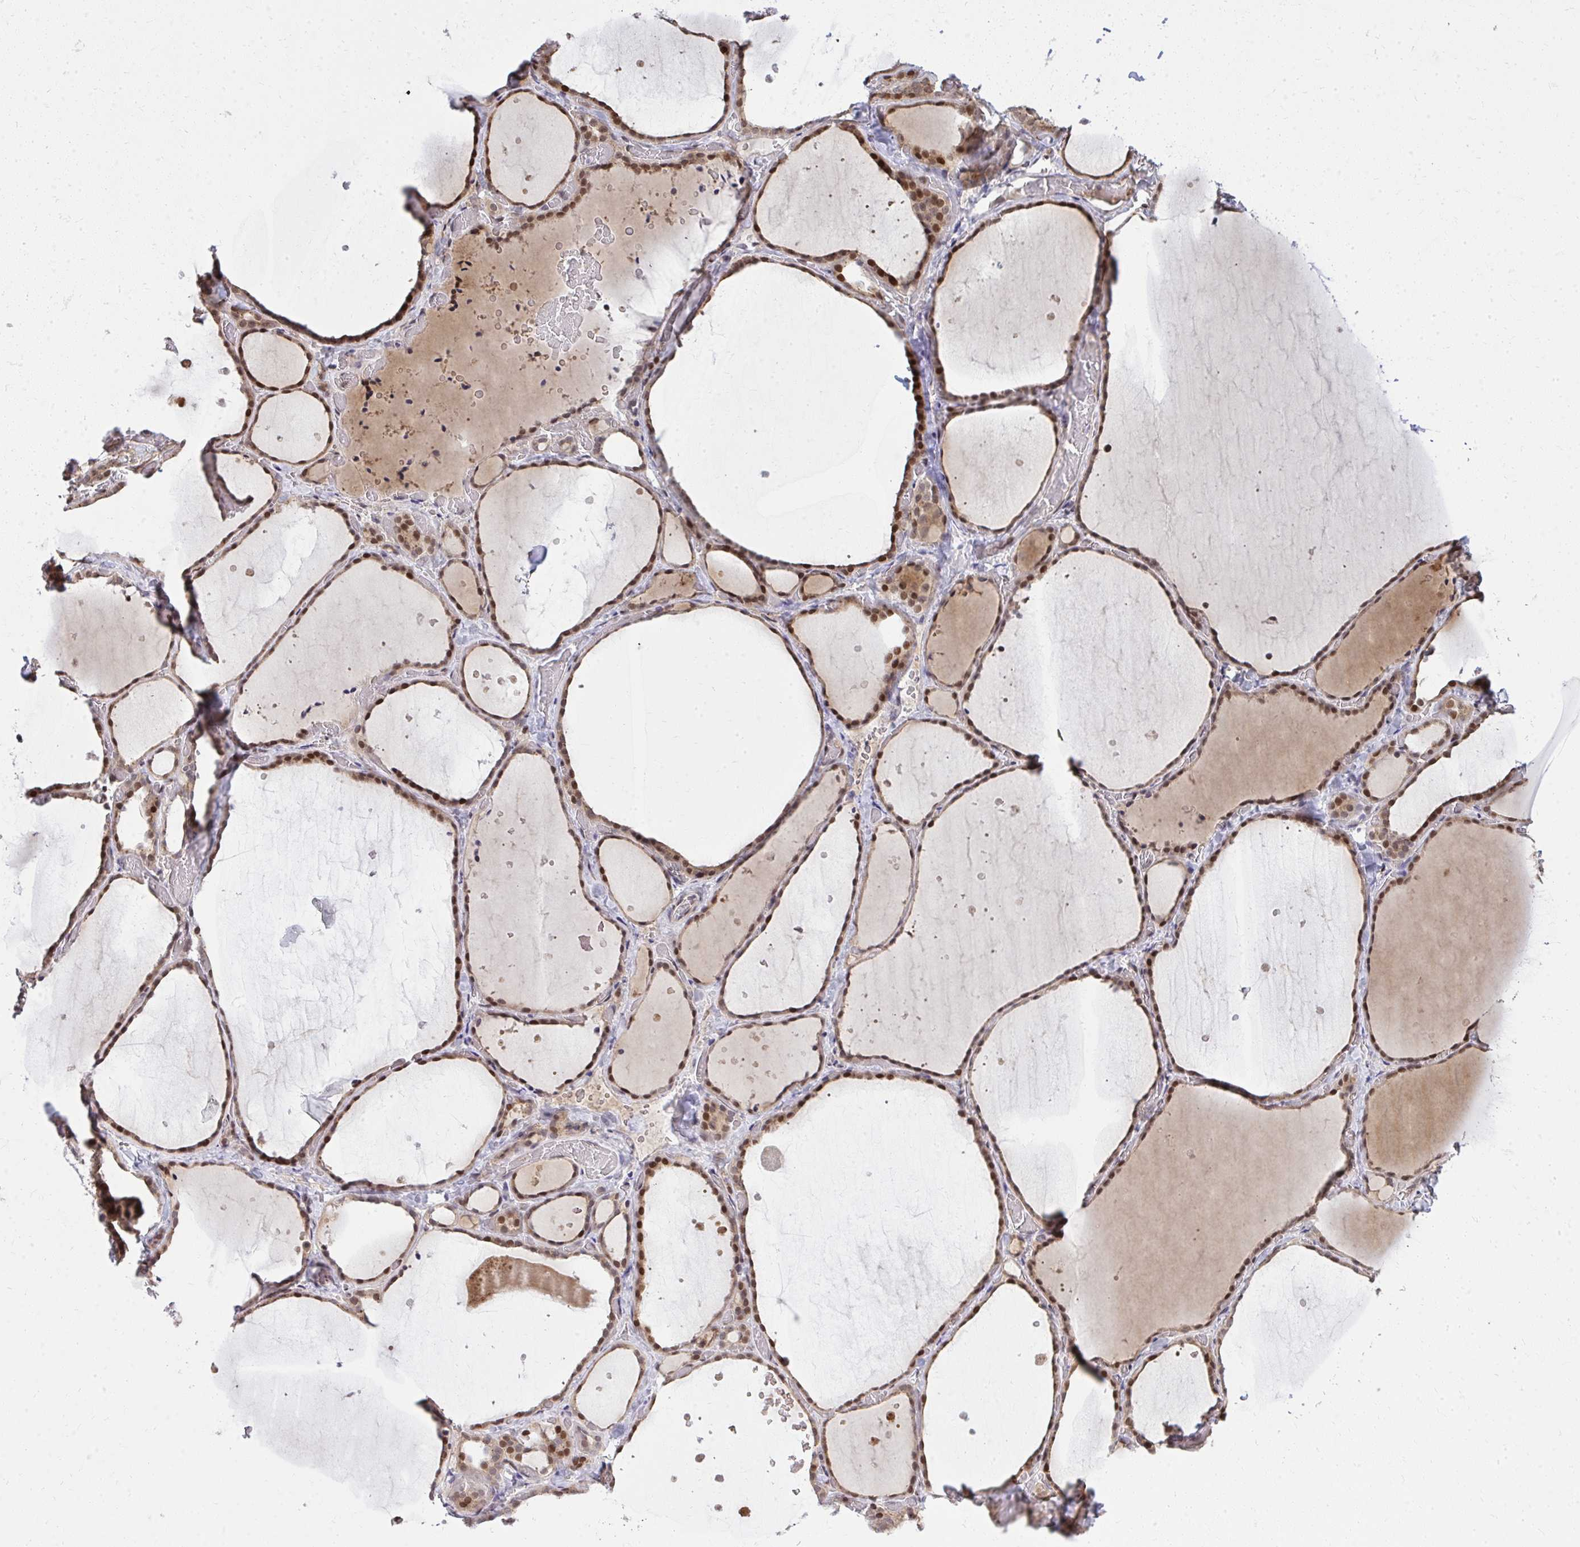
{"staining": {"intensity": "strong", "quantity": ">75%", "location": "cytoplasmic/membranous,nuclear"}, "tissue": "thyroid gland", "cell_type": "Glandular cells", "image_type": "normal", "snomed": [{"axis": "morphology", "description": "Normal tissue, NOS"}, {"axis": "topography", "description": "Thyroid gland"}], "caption": "Thyroid gland stained with DAB (3,3'-diaminobenzidine) immunohistochemistry (IHC) demonstrates high levels of strong cytoplasmic/membranous,nuclear positivity in approximately >75% of glandular cells.", "gene": "PIGY", "patient": {"sex": "female", "age": 36}}